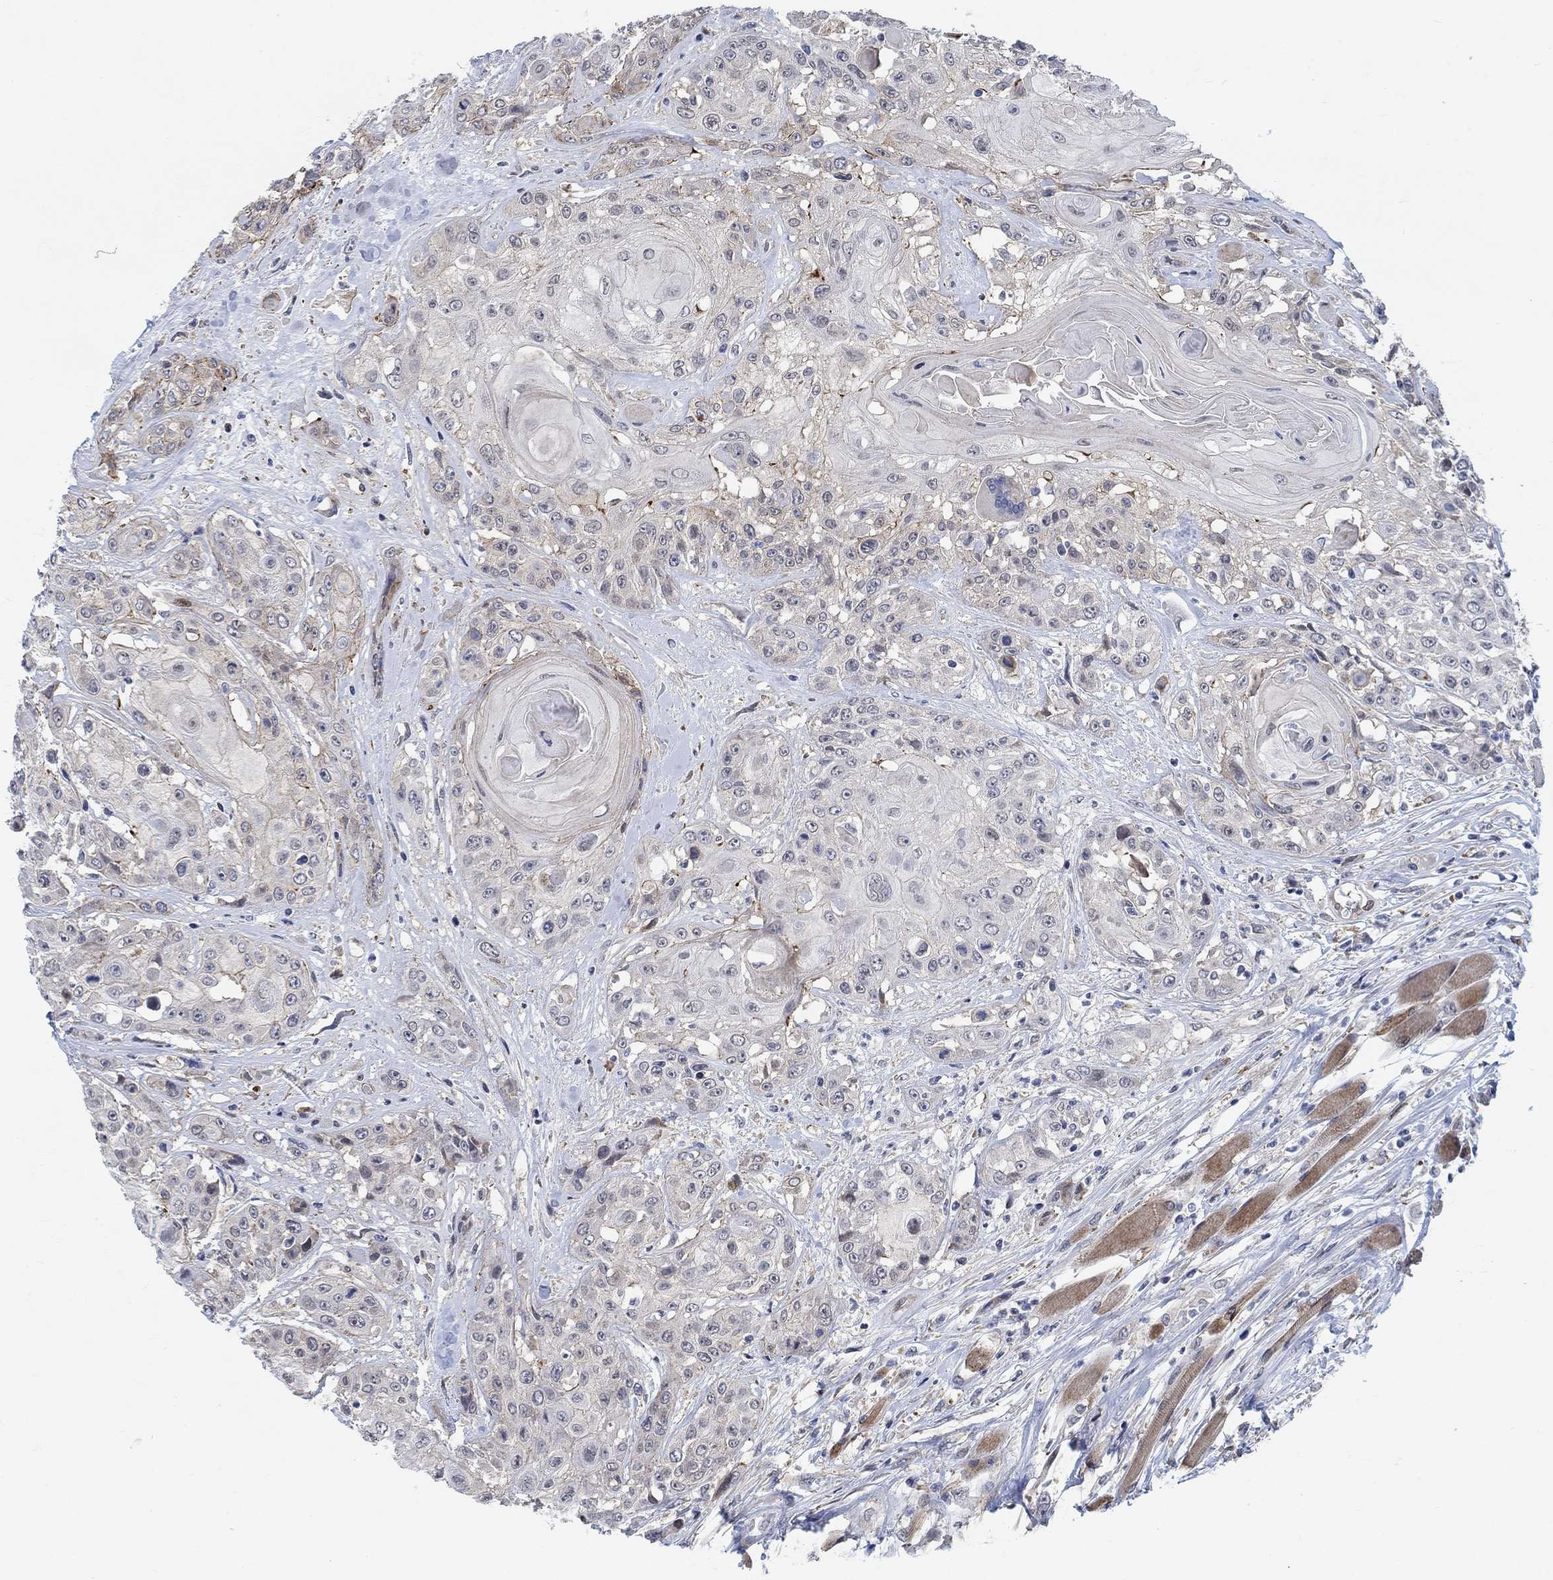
{"staining": {"intensity": "weak", "quantity": "<25%", "location": "cytoplasmic/membranous"}, "tissue": "head and neck cancer", "cell_type": "Tumor cells", "image_type": "cancer", "snomed": [{"axis": "morphology", "description": "Squamous cell carcinoma, NOS"}, {"axis": "topography", "description": "Head-Neck"}], "caption": "An image of head and neck cancer (squamous cell carcinoma) stained for a protein demonstrates no brown staining in tumor cells.", "gene": "KCNH8", "patient": {"sex": "female", "age": 59}}